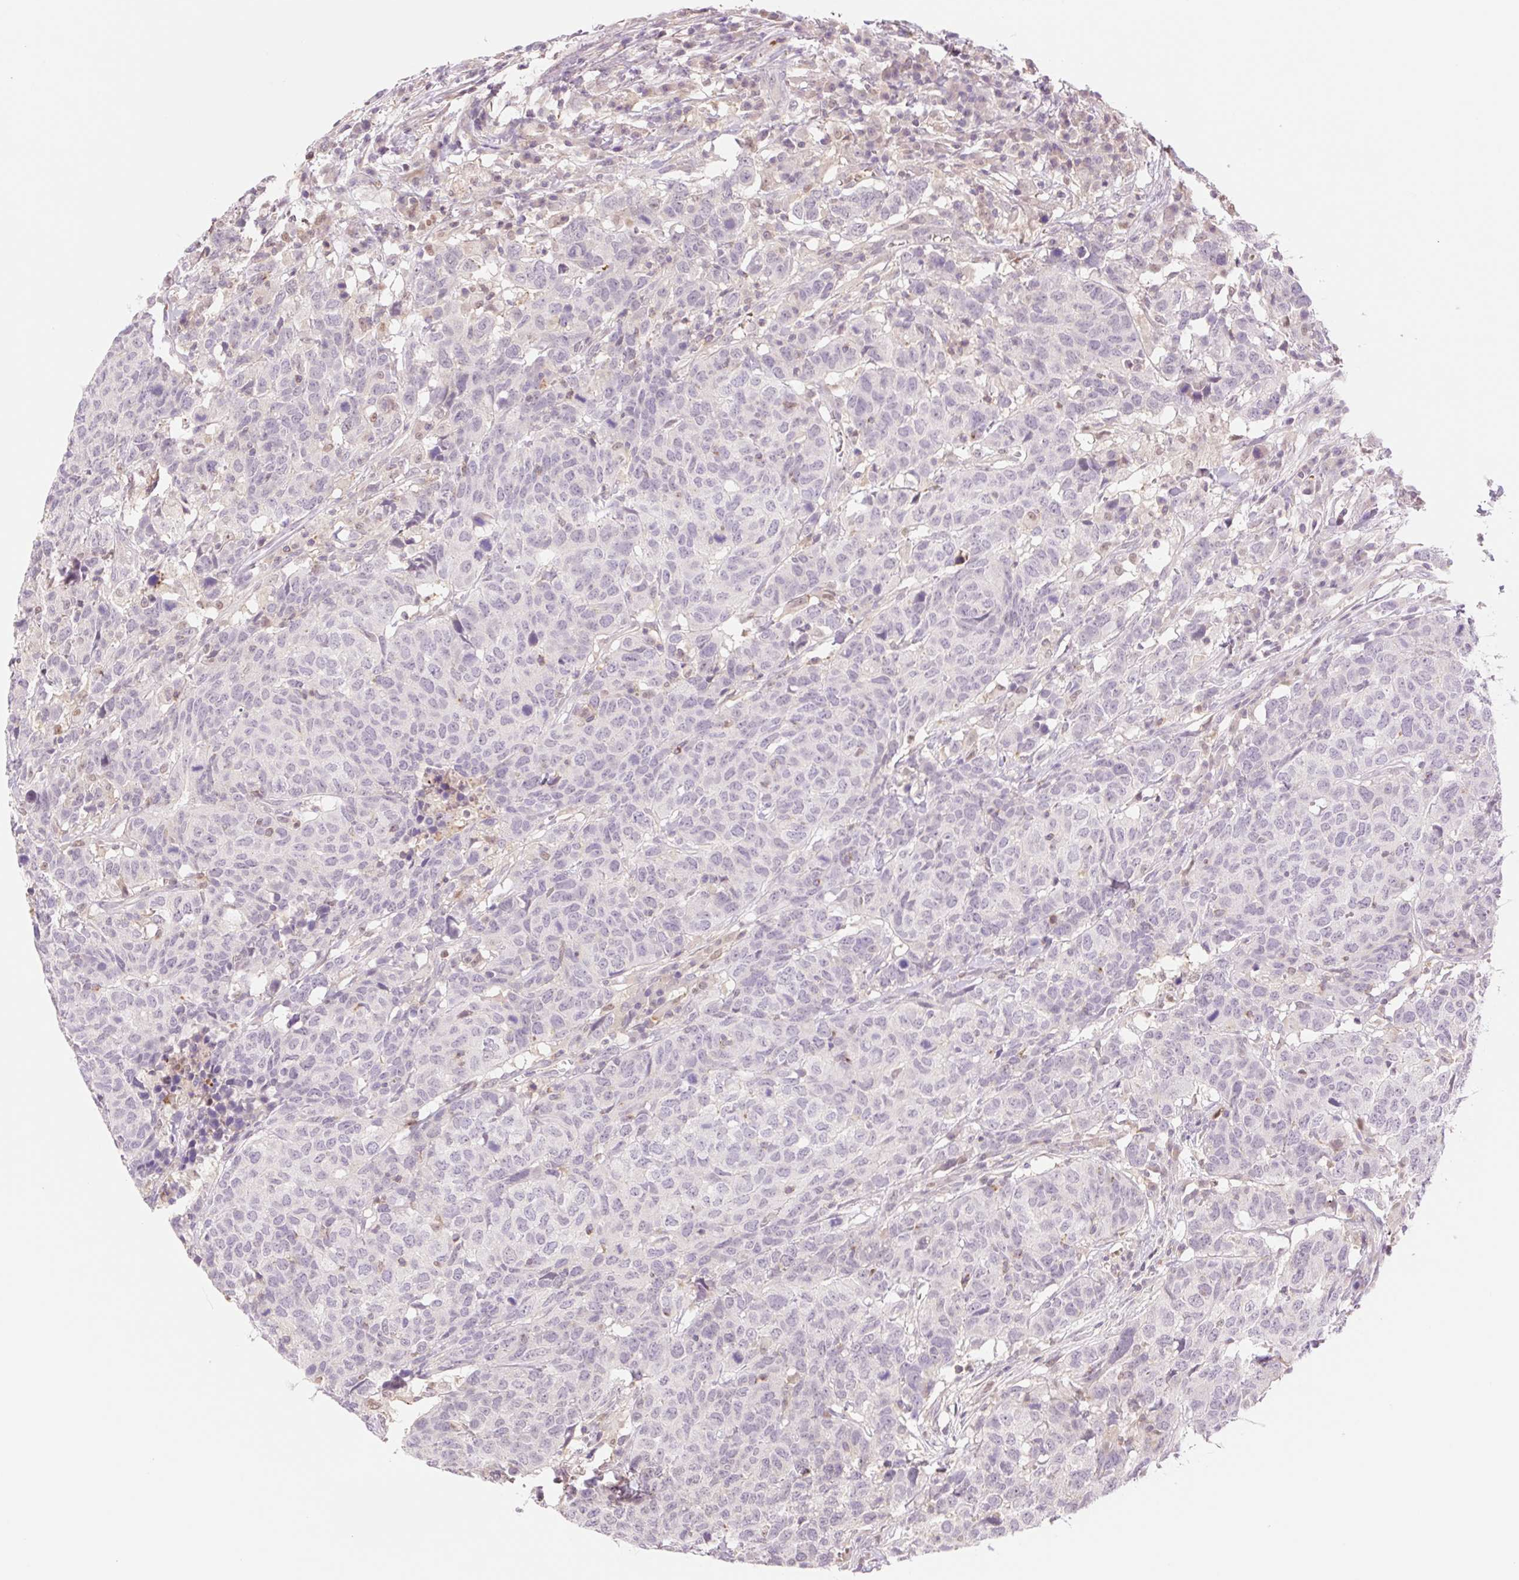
{"staining": {"intensity": "negative", "quantity": "none", "location": "none"}, "tissue": "head and neck cancer", "cell_type": "Tumor cells", "image_type": "cancer", "snomed": [{"axis": "morphology", "description": "Normal tissue, NOS"}, {"axis": "morphology", "description": "Squamous cell carcinoma, NOS"}, {"axis": "topography", "description": "Skeletal muscle"}, {"axis": "topography", "description": "Vascular tissue"}, {"axis": "topography", "description": "Peripheral nerve tissue"}, {"axis": "topography", "description": "Head-Neck"}], "caption": "Squamous cell carcinoma (head and neck) was stained to show a protein in brown. There is no significant positivity in tumor cells.", "gene": "HEBP1", "patient": {"sex": "male", "age": 66}}